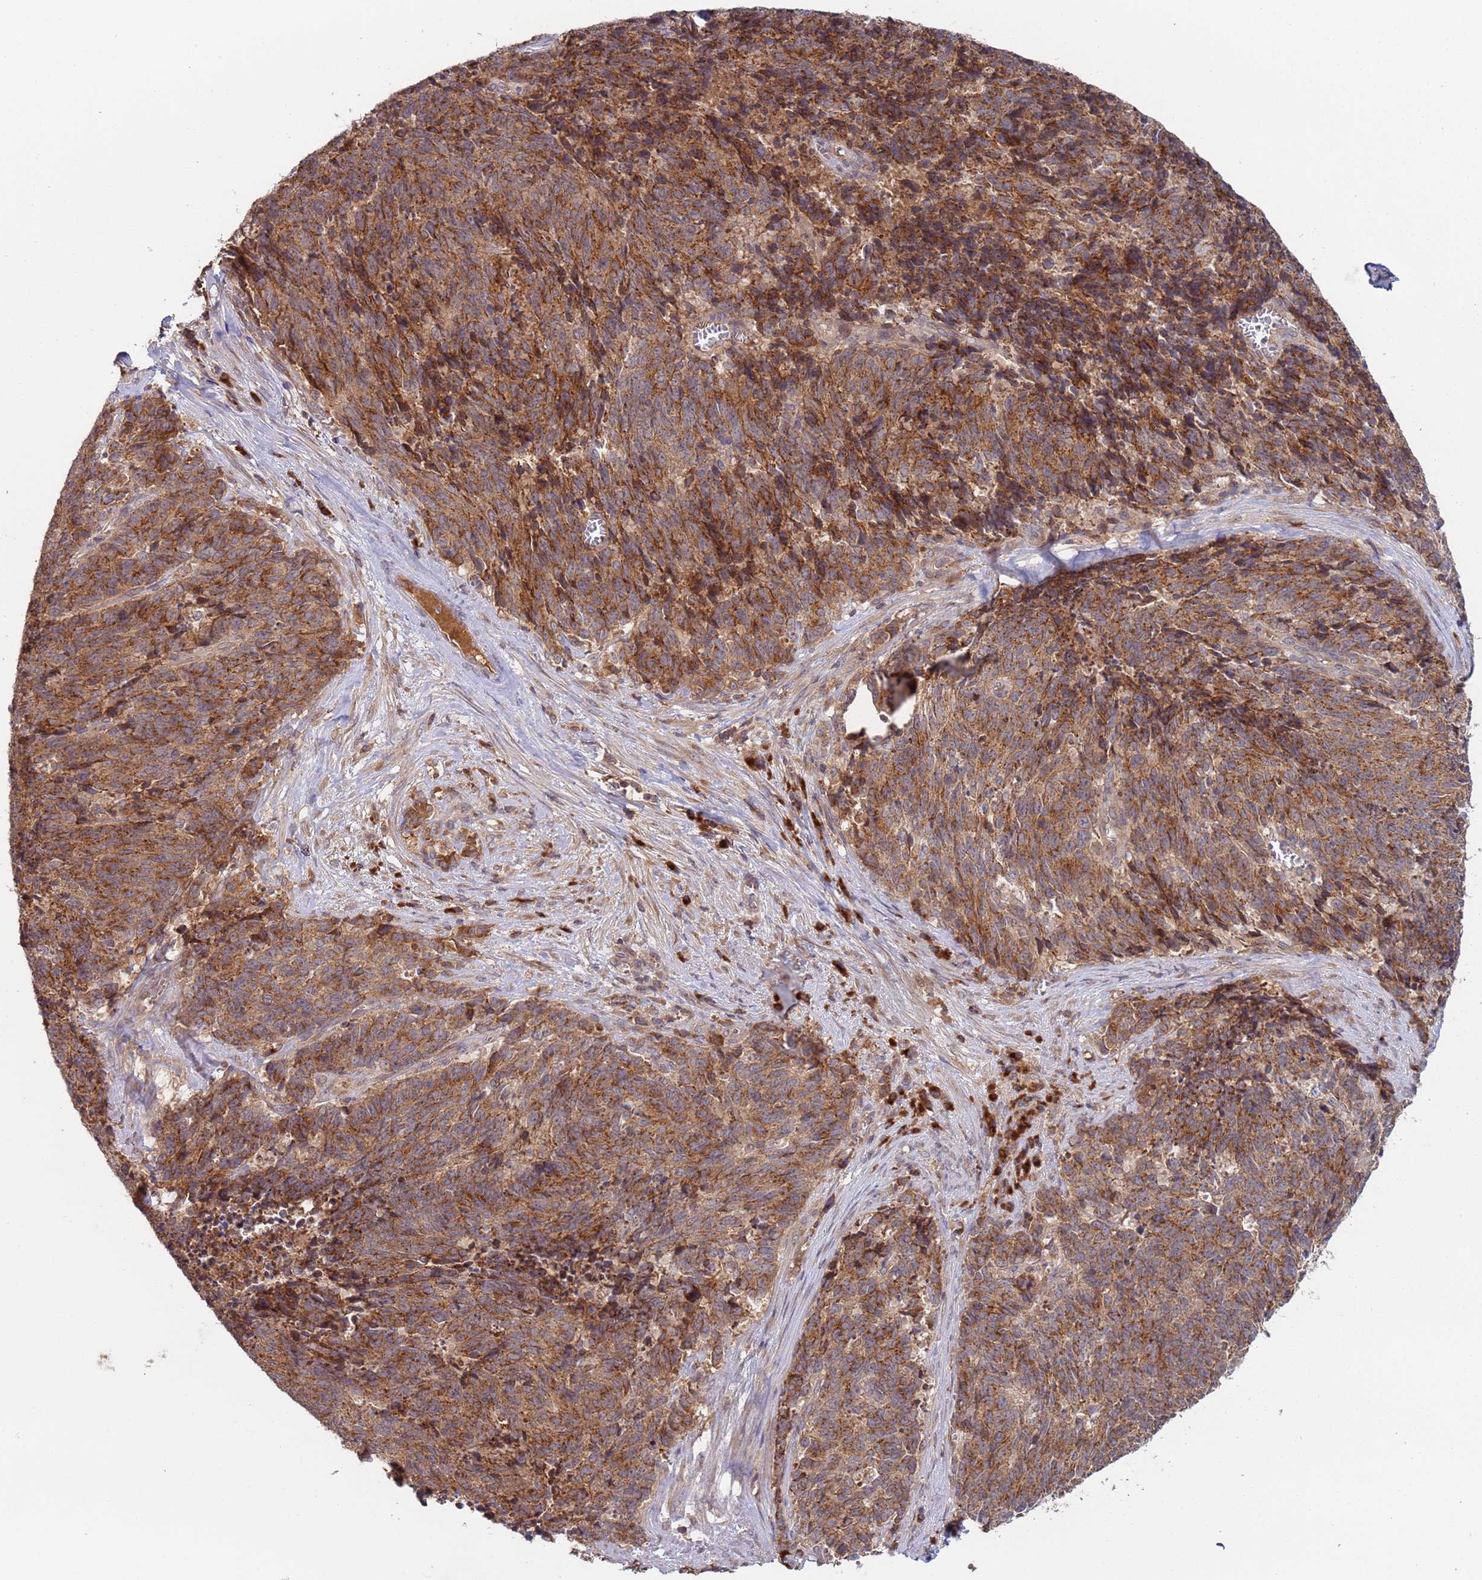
{"staining": {"intensity": "moderate", "quantity": ">75%", "location": "cytoplasmic/membranous"}, "tissue": "cervical cancer", "cell_type": "Tumor cells", "image_type": "cancer", "snomed": [{"axis": "morphology", "description": "Squamous cell carcinoma, NOS"}, {"axis": "topography", "description": "Cervix"}], "caption": "Protein analysis of cervical squamous cell carcinoma tissue shows moderate cytoplasmic/membranous staining in about >75% of tumor cells. The protein of interest is shown in brown color, while the nuclei are stained blue.", "gene": "OR5A2", "patient": {"sex": "female", "age": 29}}